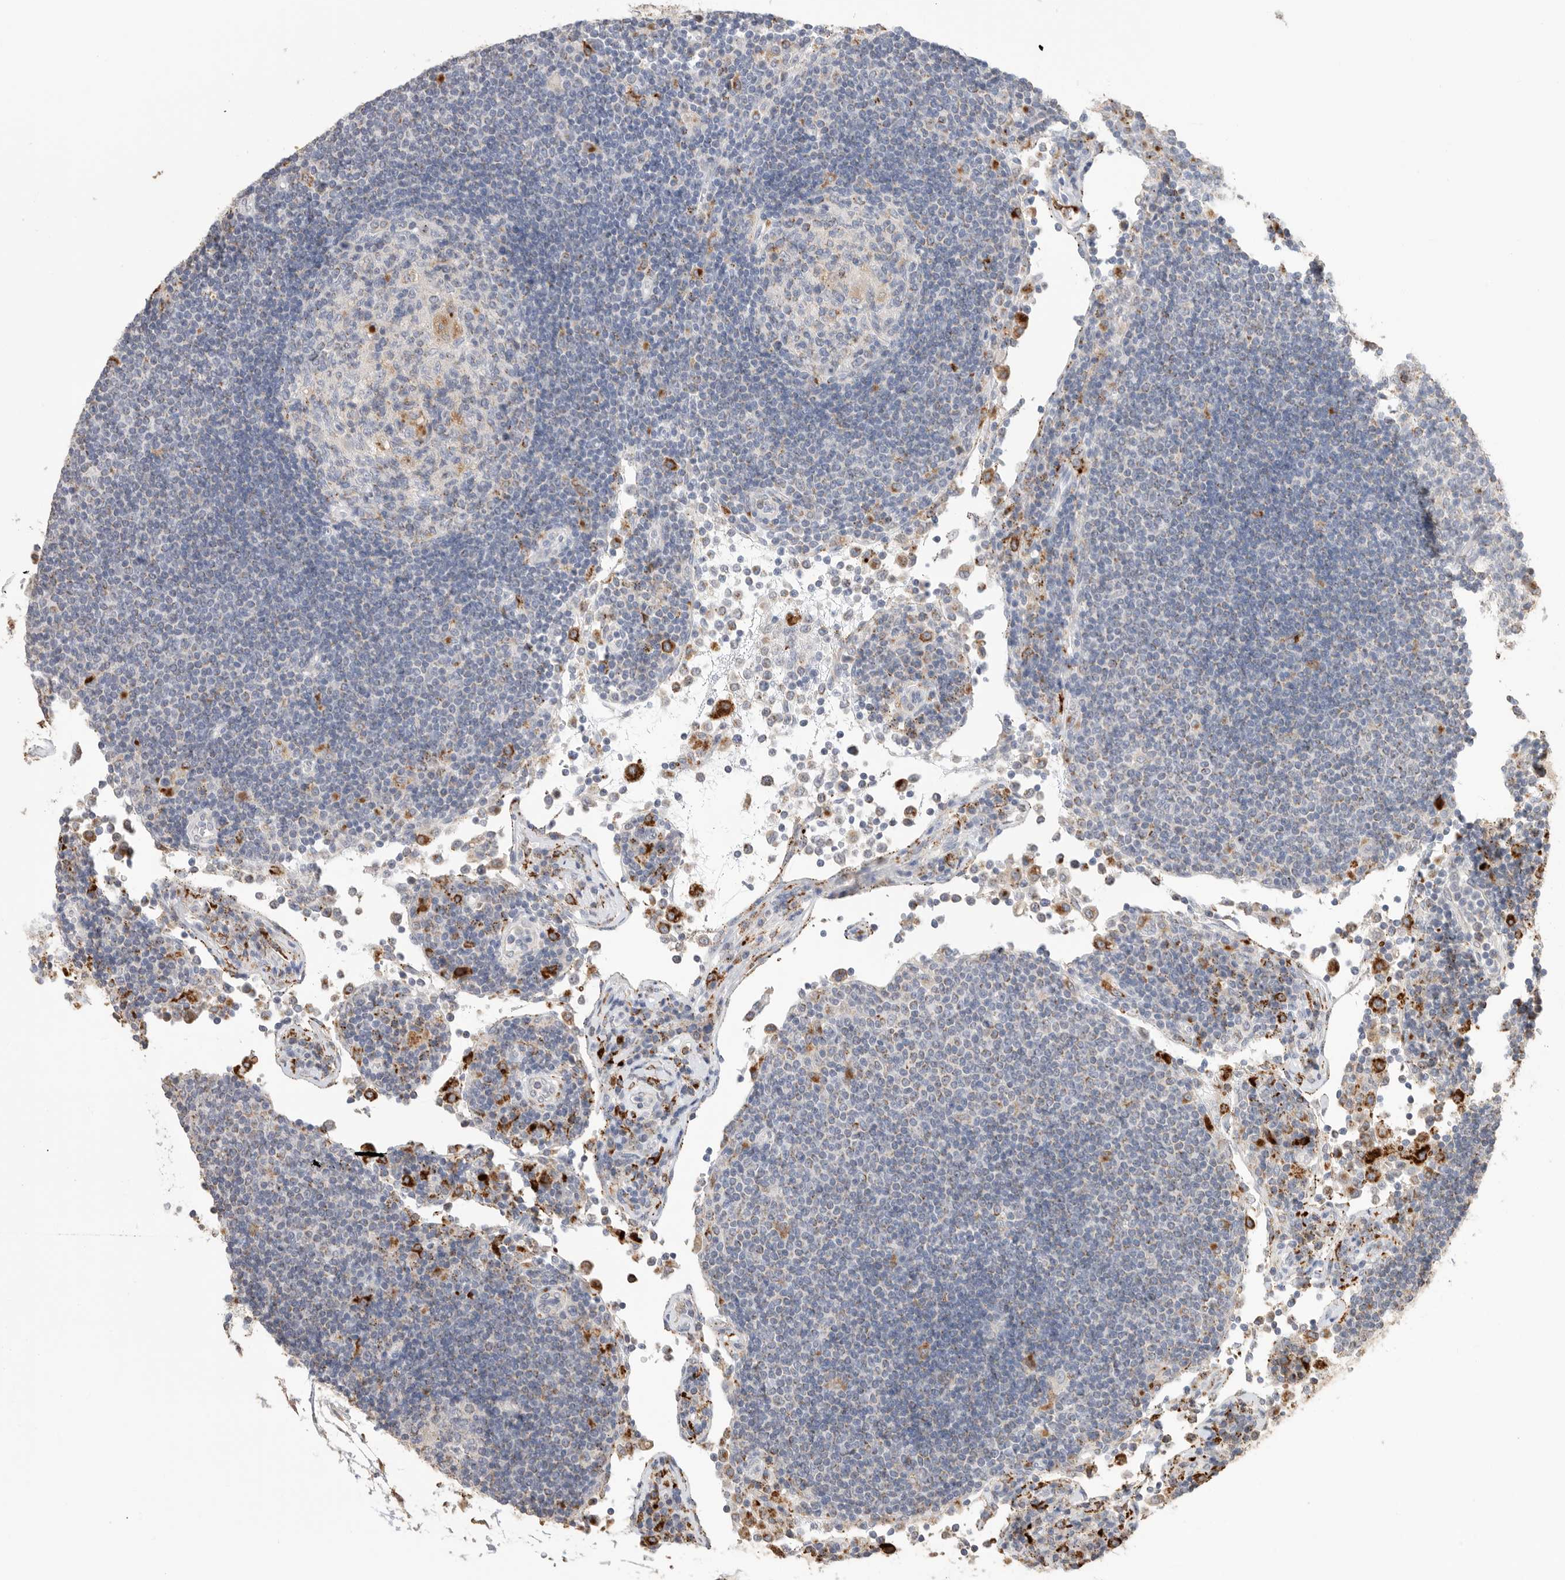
{"staining": {"intensity": "strong", "quantity": "<25%", "location": "cytoplasmic/membranous"}, "tissue": "lymph node", "cell_type": "Germinal center cells", "image_type": "normal", "snomed": [{"axis": "morphology", "description": "Normal tissue, NOS"}, {"axis": "topography", "description": "Lymph node"}], "caption": "Lymph node stained with a brown dye displays strong cytoplasmic/membranous positive positivity in about <25% of germinal center cells.", "gene": "GGH", "patient": {"sex": "female", "age": 53}}